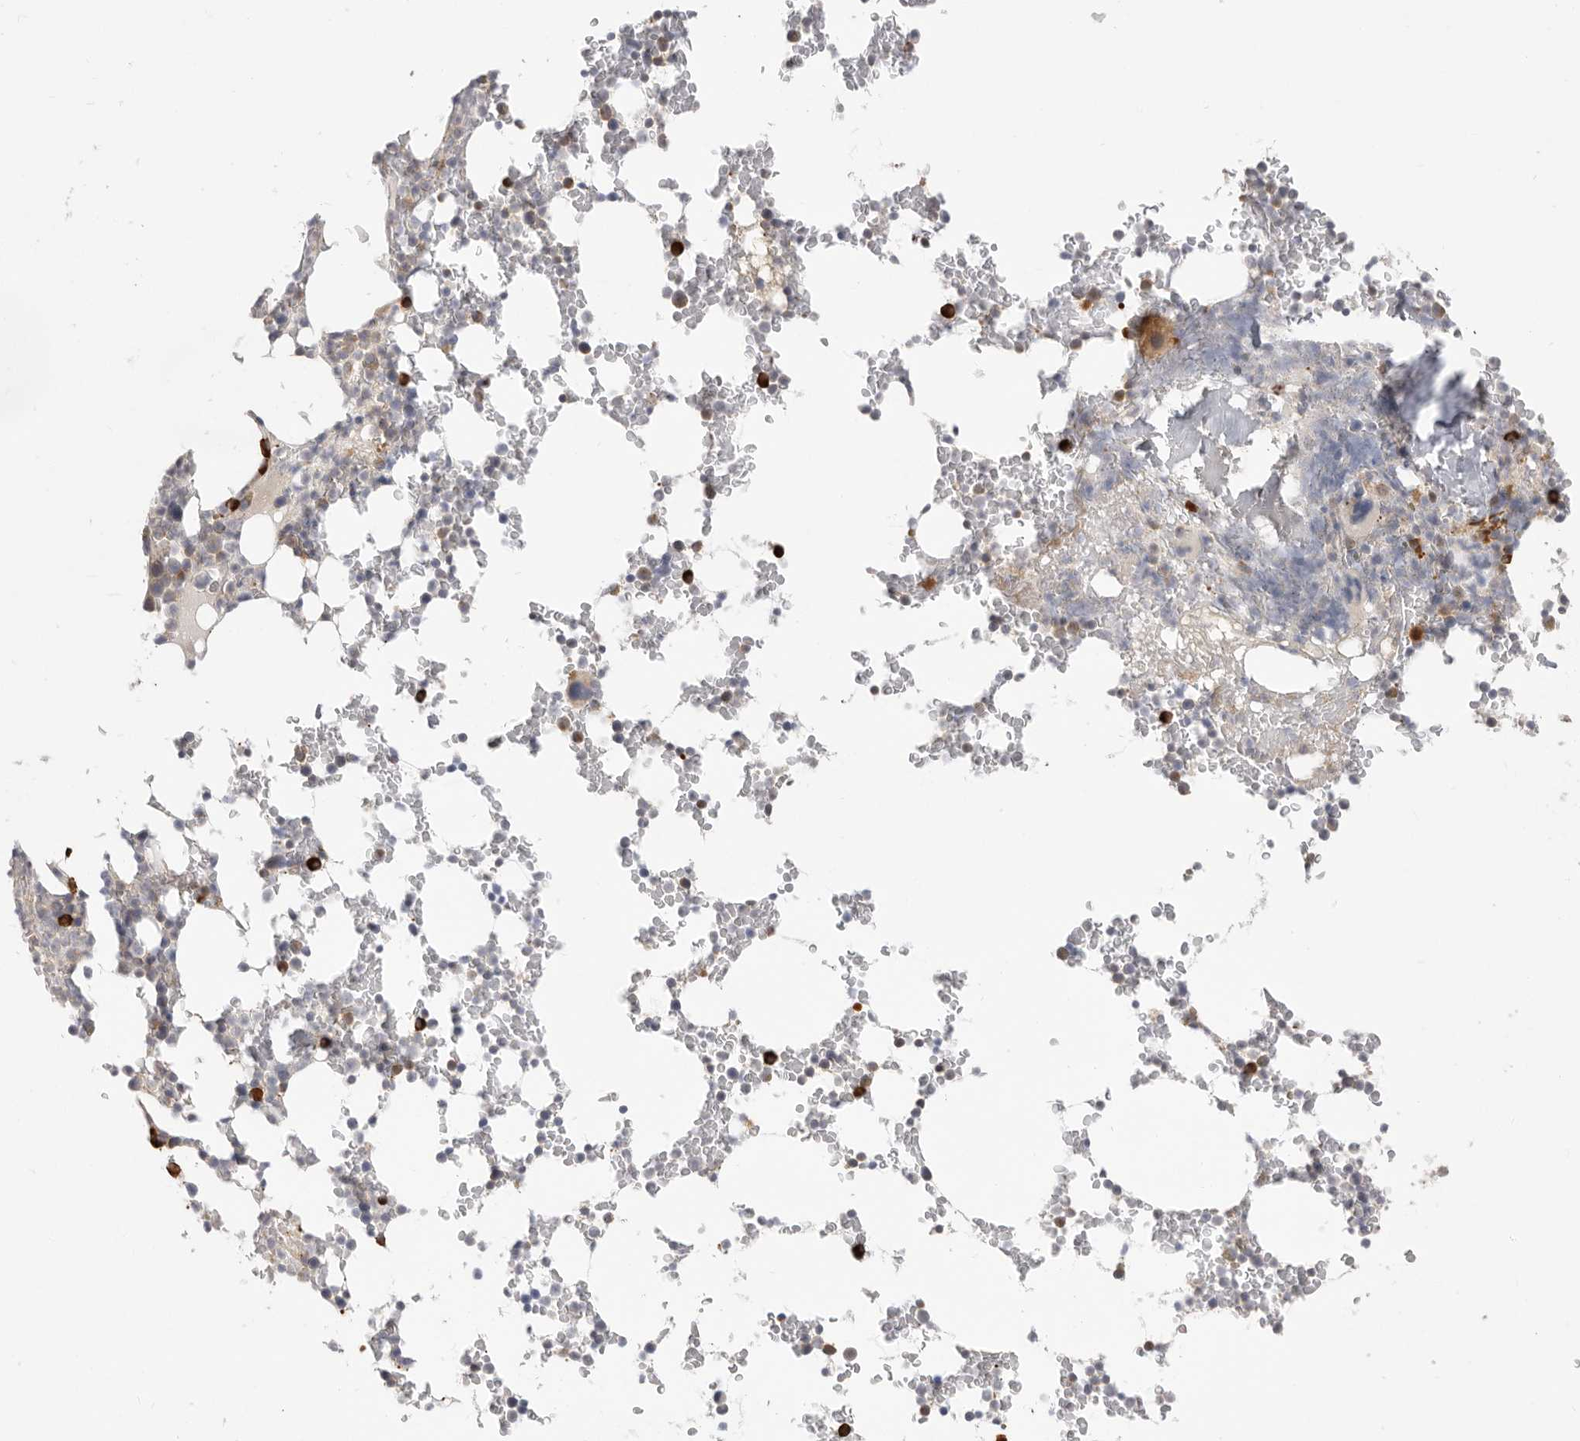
{"staining": {"intensity": "strong", "quantity": "<25%", "location": "cytoplasmic/membranous"}, "tissue": "bone marrow", "cell_type": "Hematopoietic cells", "image_type": "normal", "snomed": [{"axis": "morphology", "description": "Normal tissue, NOS"}, {"axis": "topography", "description": "Bone marrow"}], "caption": "This image displays immunohistochemistry staining of benign human bone marrow, with medium strong cytoplasmic/membranous expression in about <25% of hematopoietic cells.", "gene": "USH1C", "patient": {"sex": "male", "age": 58}}